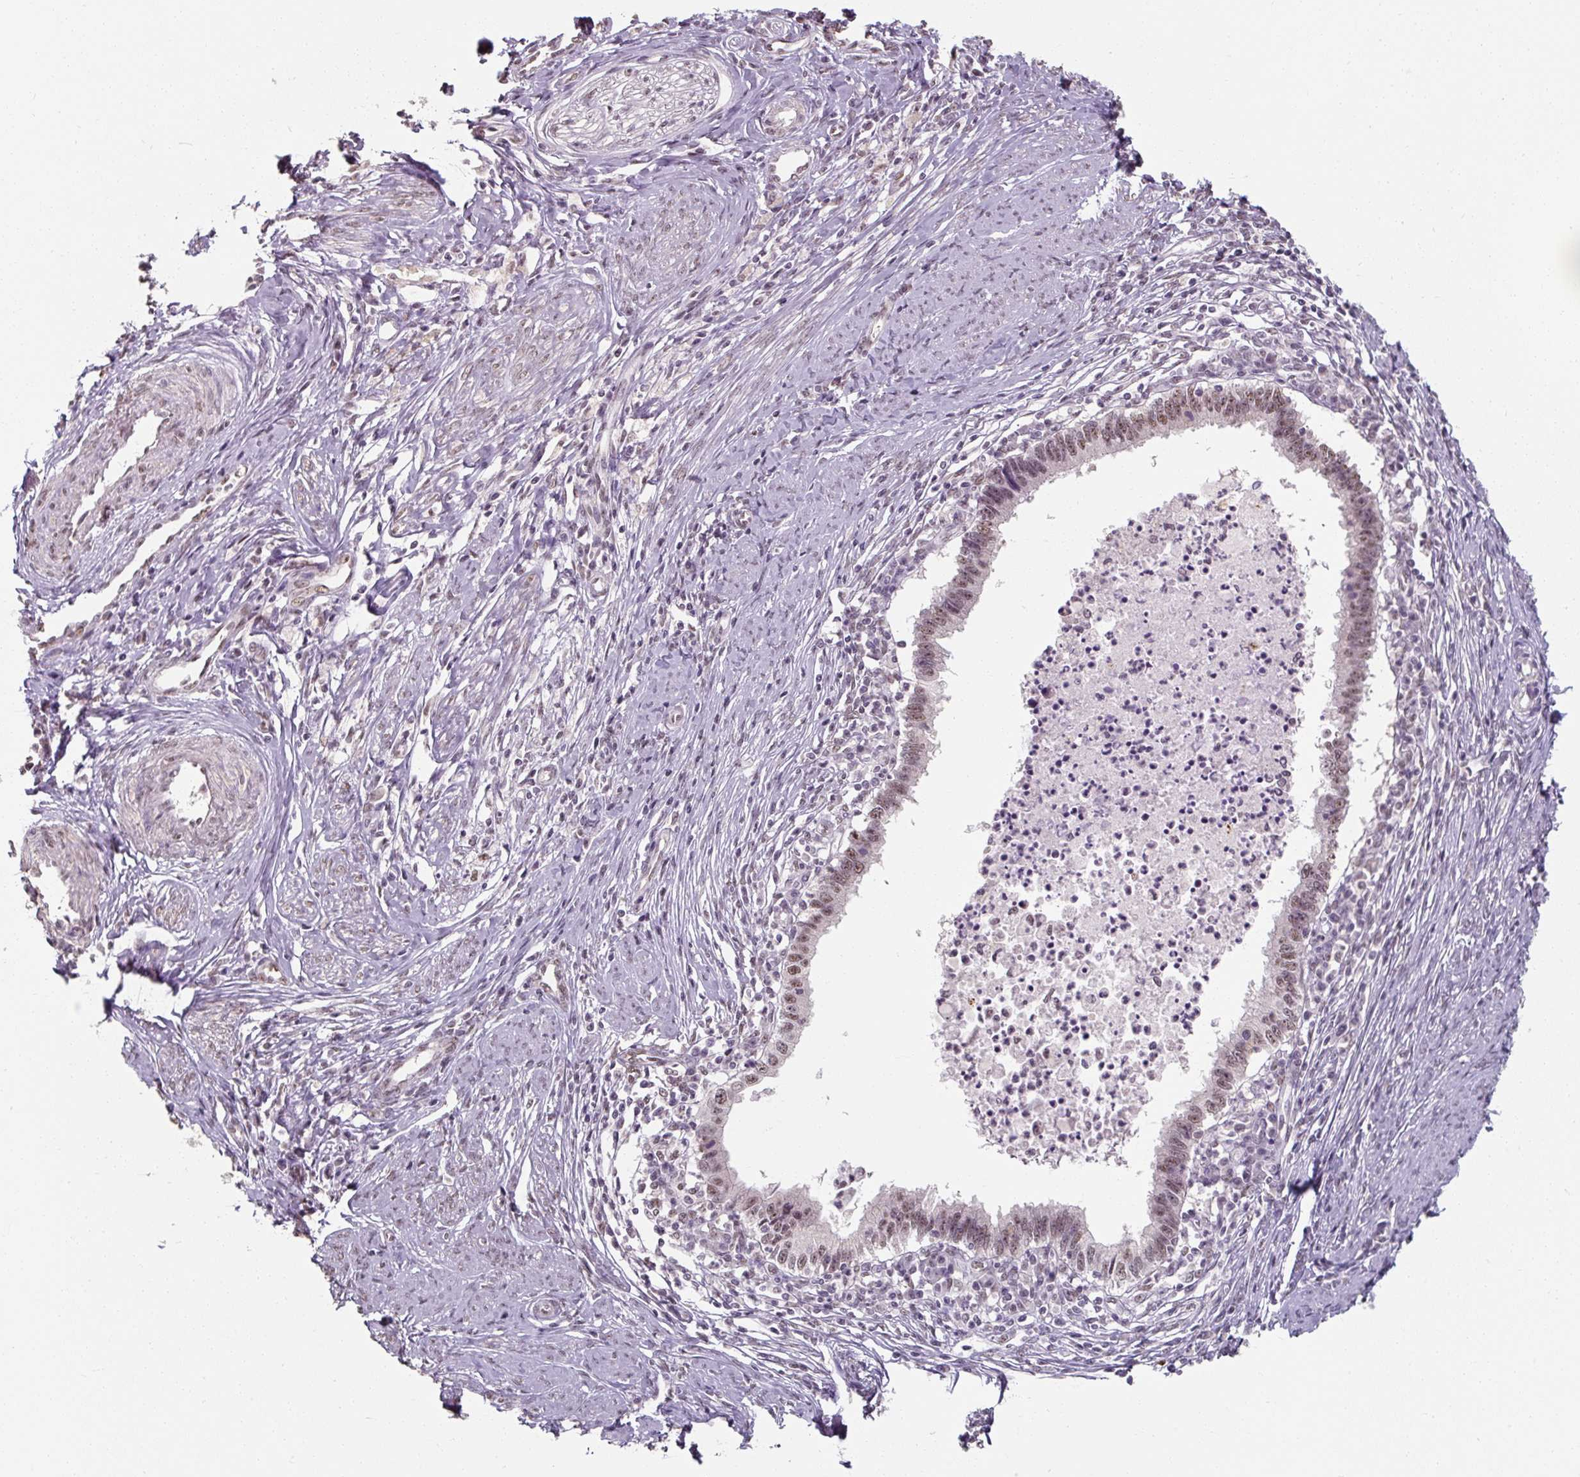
{"staining": {"intensity": "moderate", "quantity": ">75%", "location": "nuclear"}, "tissue": "cervical cancer", "cell_type": "Tumor cells", "image_type": "cancer", "snomed": [{"axis": "morphology", "description": "Adenocarcinoma, NOS"}, {"axis": "topography", "description": "Cervix"}], "caption": "Moderate nuclear expression is appreciated in approximately >75% of tumor cells in cervical adenocarcinoma.", "gene": "ZFTRAF1", "patient": {"sex": "female", "age": 36}}